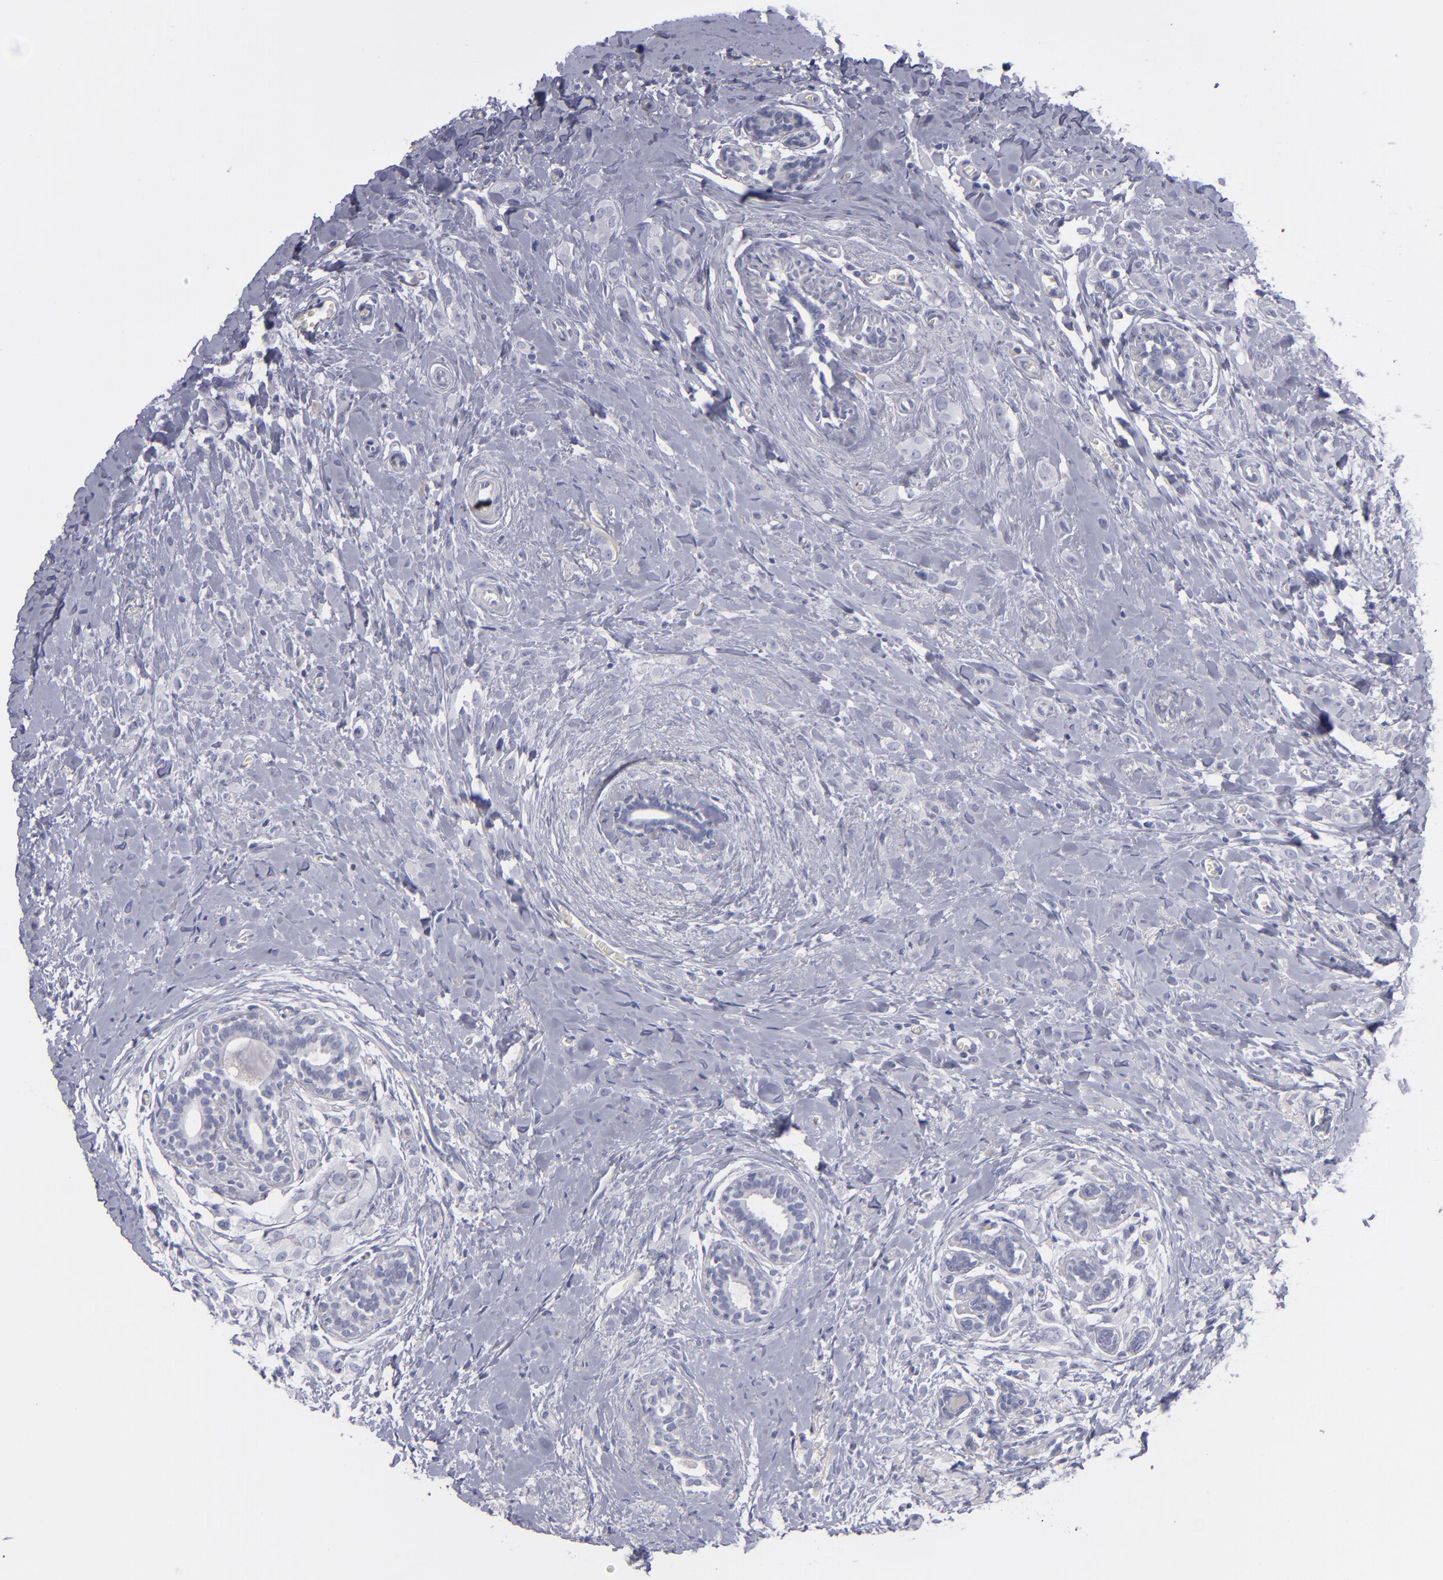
{"staining": {"intensity": "negative", "quantity": "none", "location": "none"}, "tissue": "breast cancer", "cell_type": "Tumor cells", "image_type": "cancer", "snomed": [{"axis": "morphology", "description": "Lobular carcinoma"}, {"axis": "topography", "description": "Breast"}], "caption": "The histopathology image displays no staining of tumor cells in breast lobular carcinoma.", "gene": "ITGB4", "patient": {"sex": "female", "age": 57}}